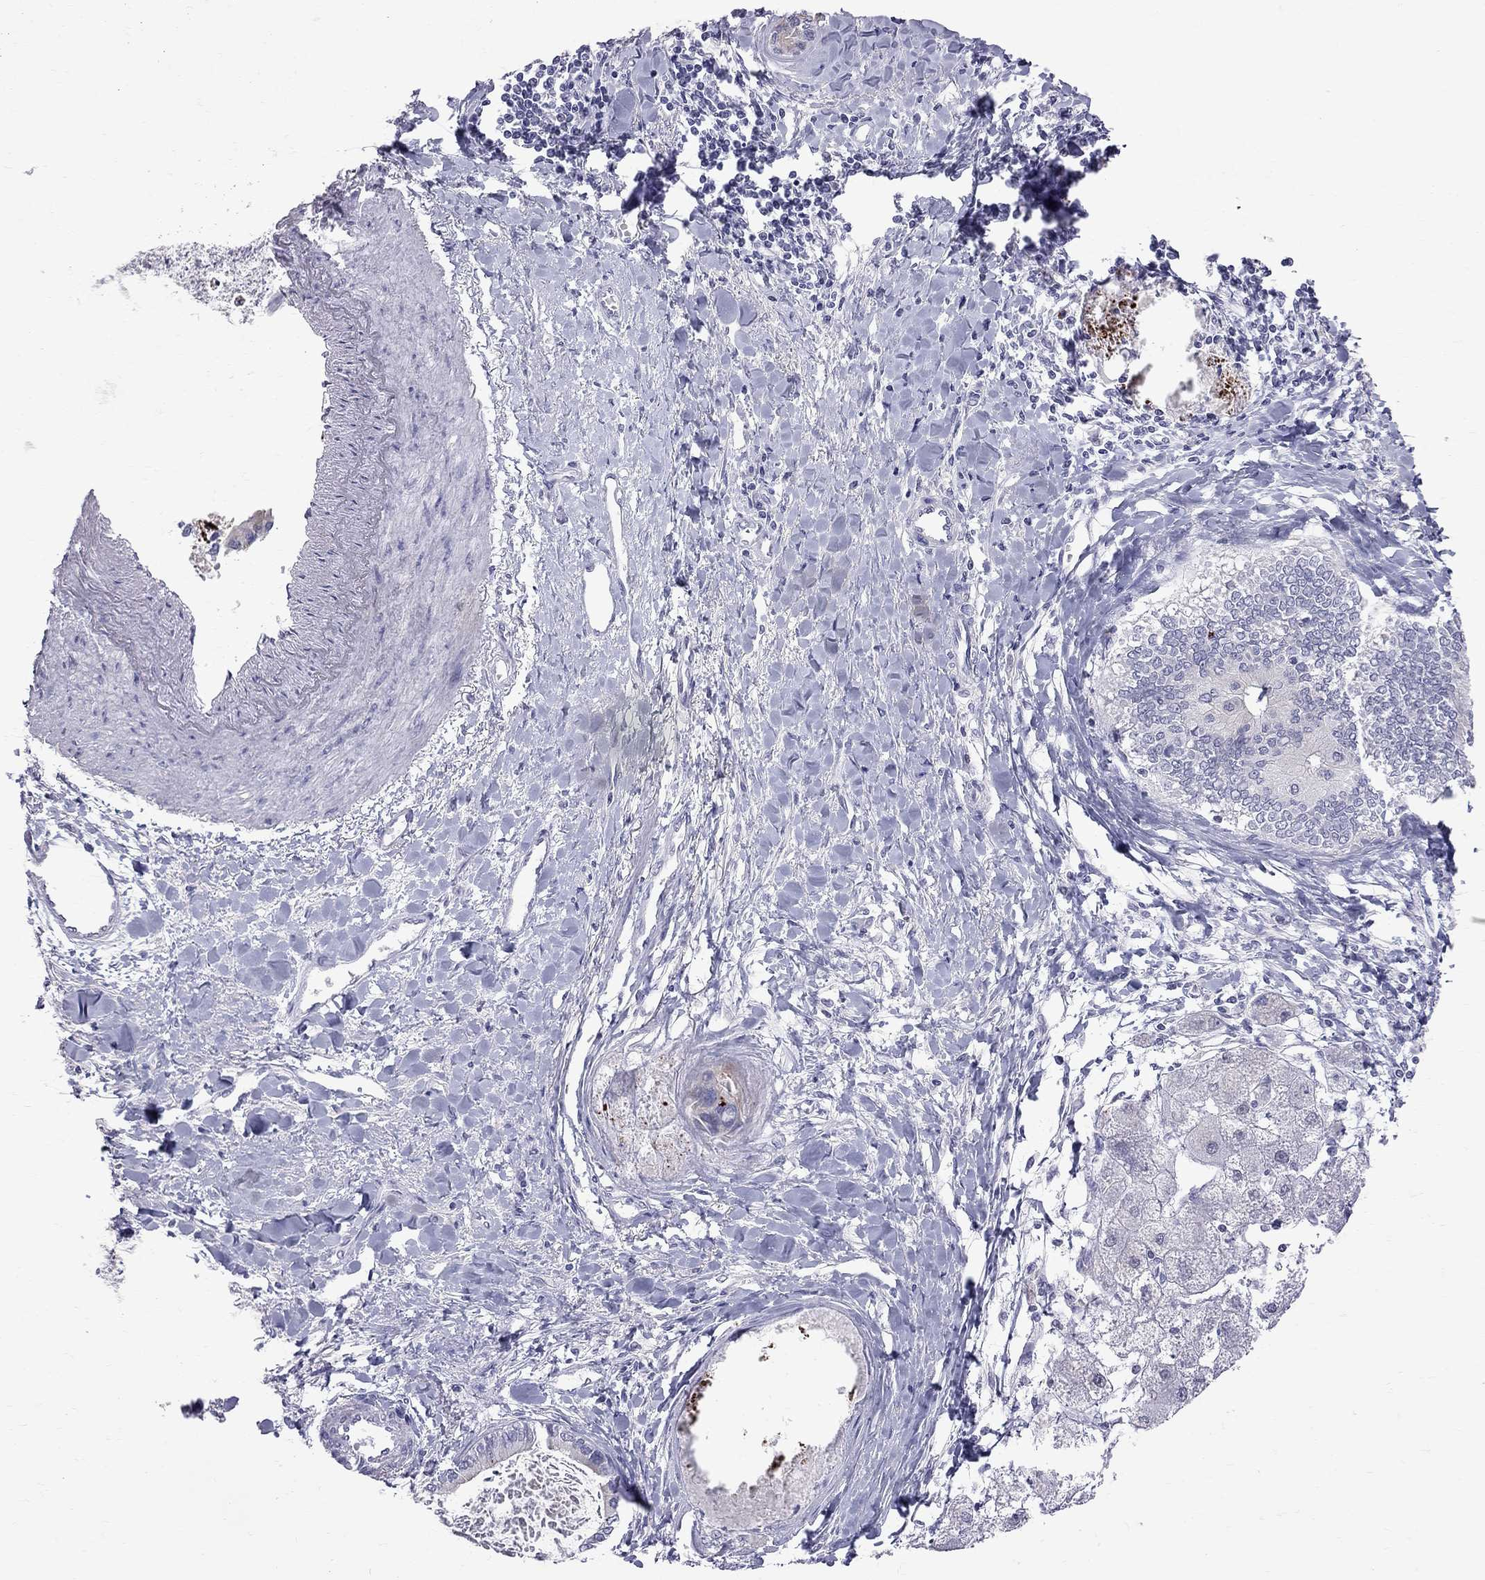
{"staining": {"intensity": "negative", "quantity": "none", "location": "none"}, "tissue": "liver cancer", "cell_type": "Tumor cells", "image_type": "cancer", "snomed": [{"axis": "morphology", "description": "Cholangiocarcinoma"}, {"axis": "topography", "description": "Liver"}], "caption": "IHC micrograph of neoplastic tissue: liver cancer stained with DAB (3,3'-diaminobenzidine) reveals no significant protein positivity in tumor cells.", "gene": "MUC15", "patient": {"sex": "male", "age": 66}}